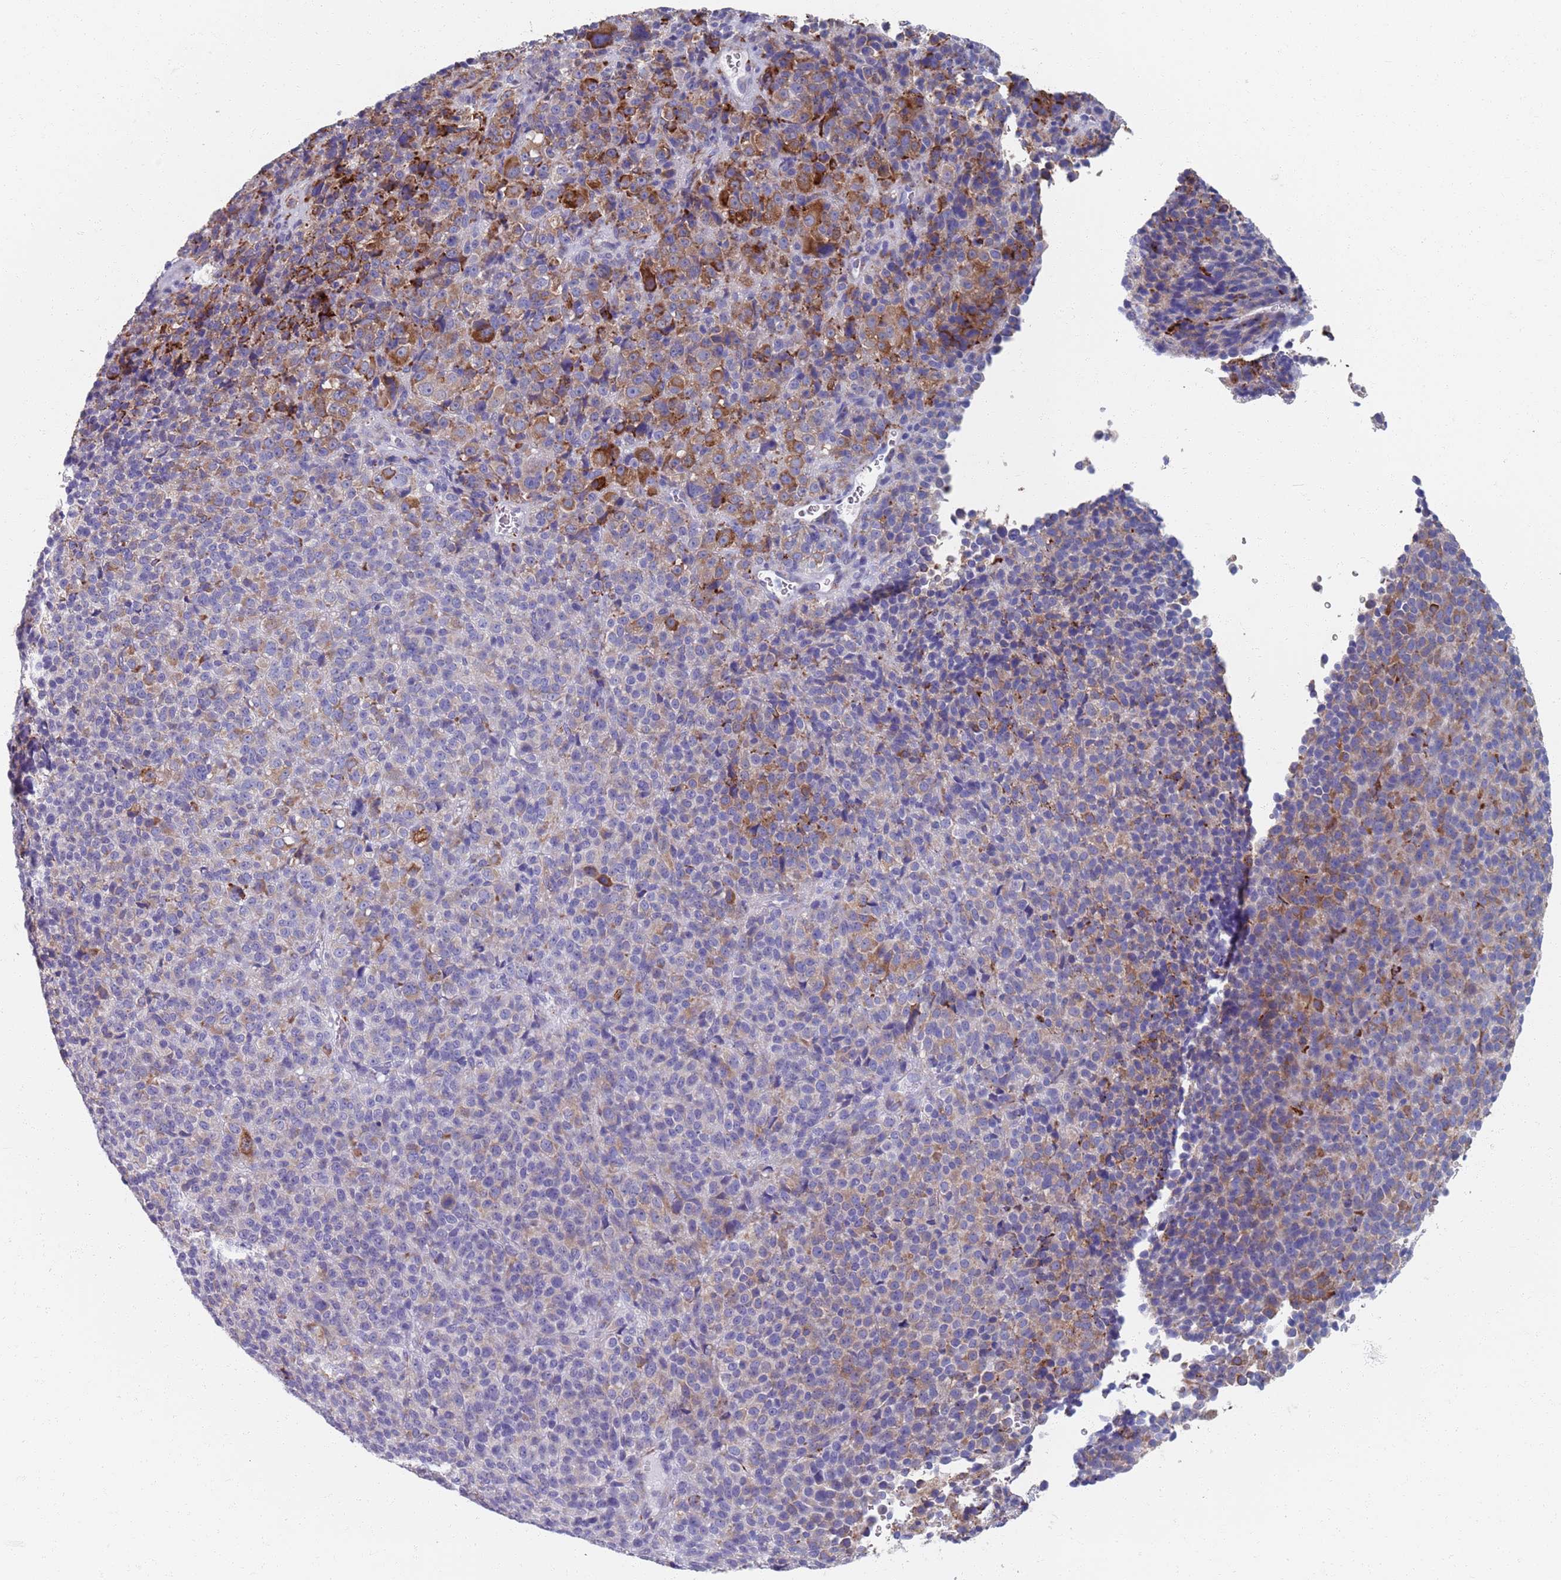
{"staining": {"intensity": "strong", "quantity": "<25%", "location": "cytoplasmic/membranous"}, "tissue": "melanoma", "cell_type": "Tumor cells", "image_type": "cancer", "snomed": [{"axis": "morphology", "description": "Malignant melanoma, Metastatic site"}, {"axis": "topography", "description": "Brain"}], "caption": "Melanoma was stained to show a protein in brown. There is medium levels of strong cytoplasmic/membranous staining in approximately <25% of tumor cells.", "gene": "PLOD1", "patient": {"sex": "female", "age": 56}}